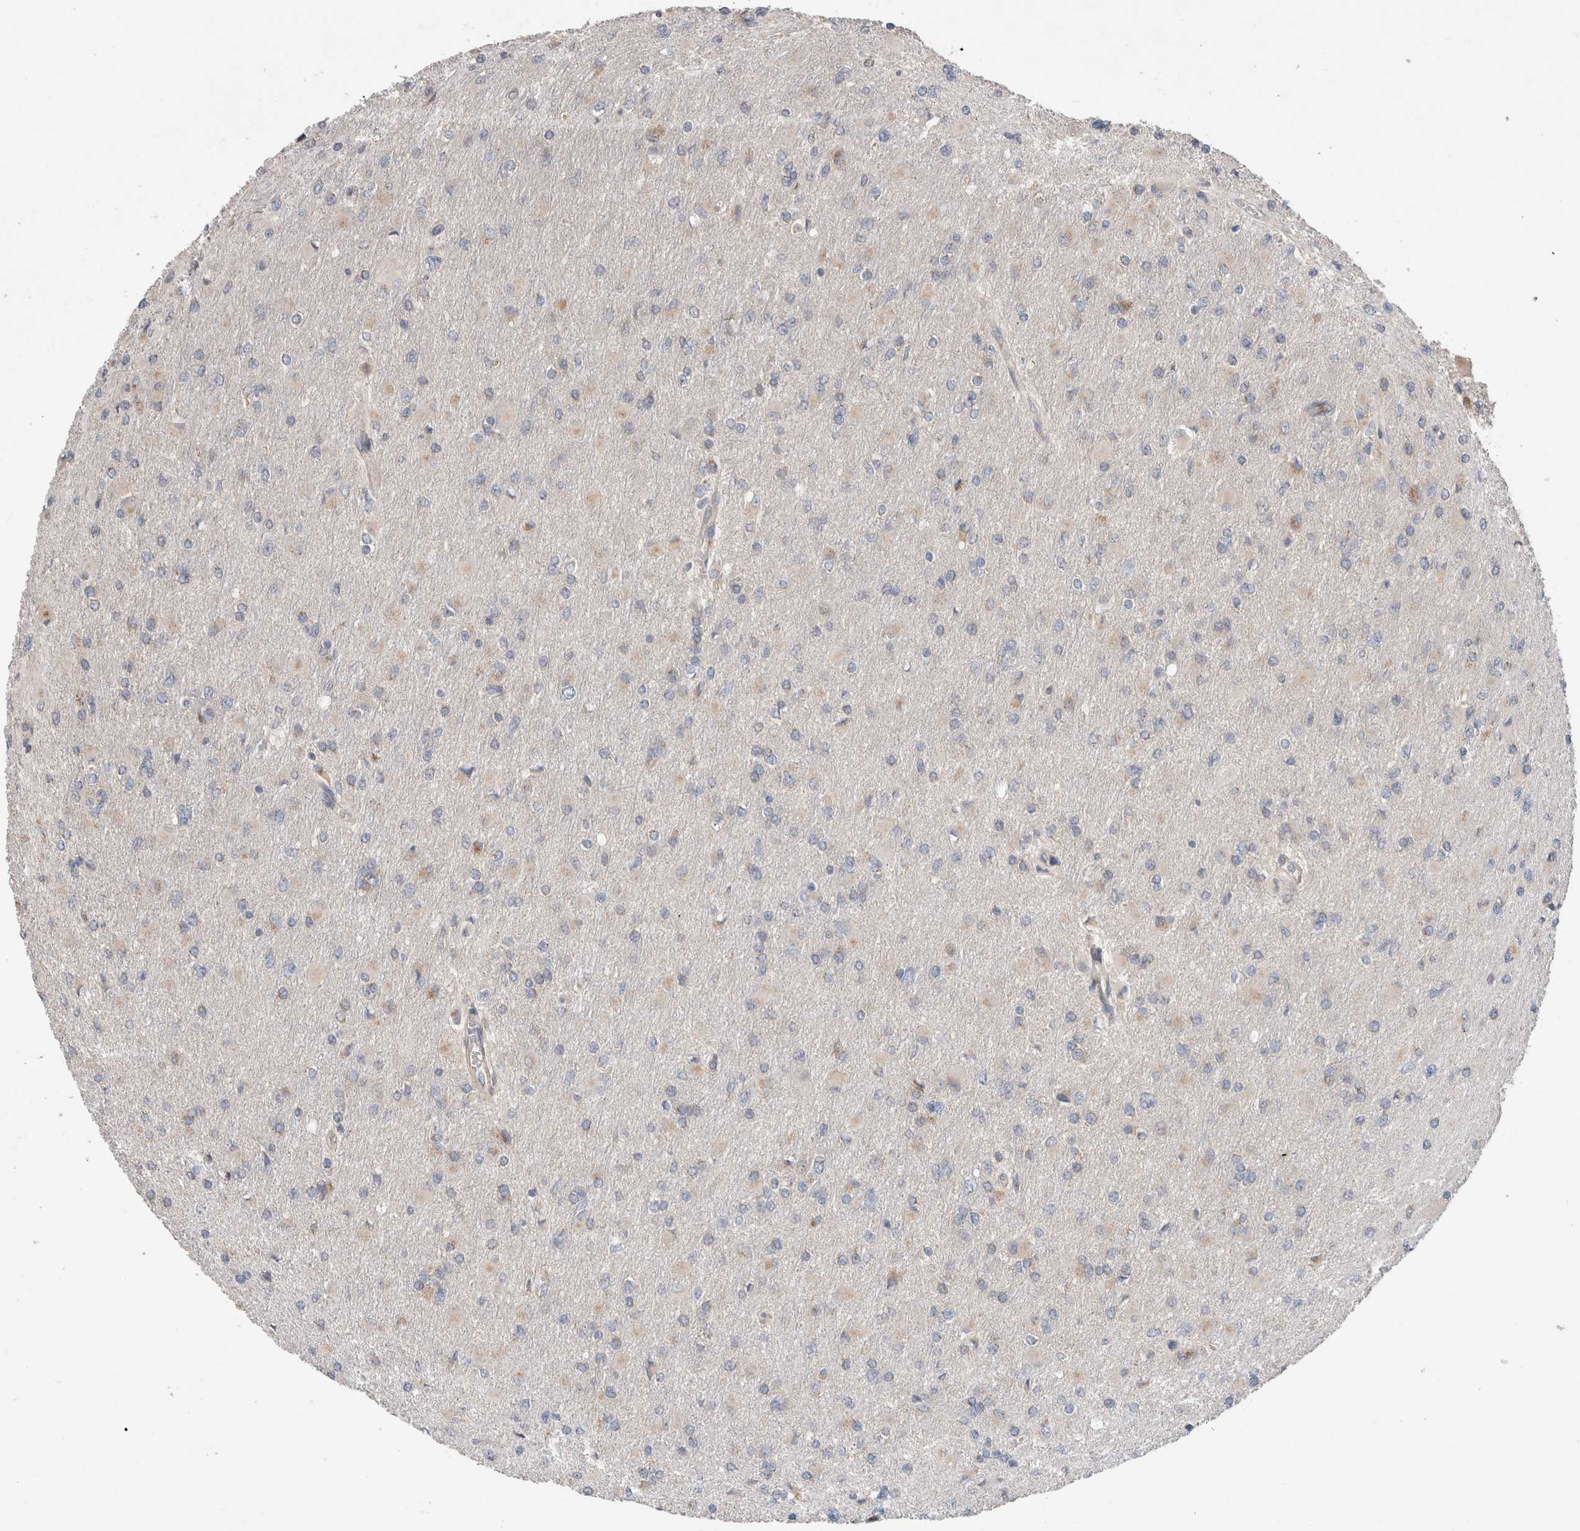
{"staining": {"intensity": "weak", "quantity": "<25%", "location": "cytoplasmic/membranous"}, "tissue": "glioma", "cell_type": "Tumor cells", "image_type": "cancer", "snomed": [{"axis": "morphology", "description": "Glioma, malignant, High grade"}, {"axis": "topography", "description": "Cerebral cortex"}], "caption": "Glioma was stained to show a protein in brown. There is no significant staining in tumor cells. (Immunohistochemistry (ihc), brightfield microscopy, high magnification).", "gene": "TRIM5", "patient": {"sex": "female", "age": 36}}